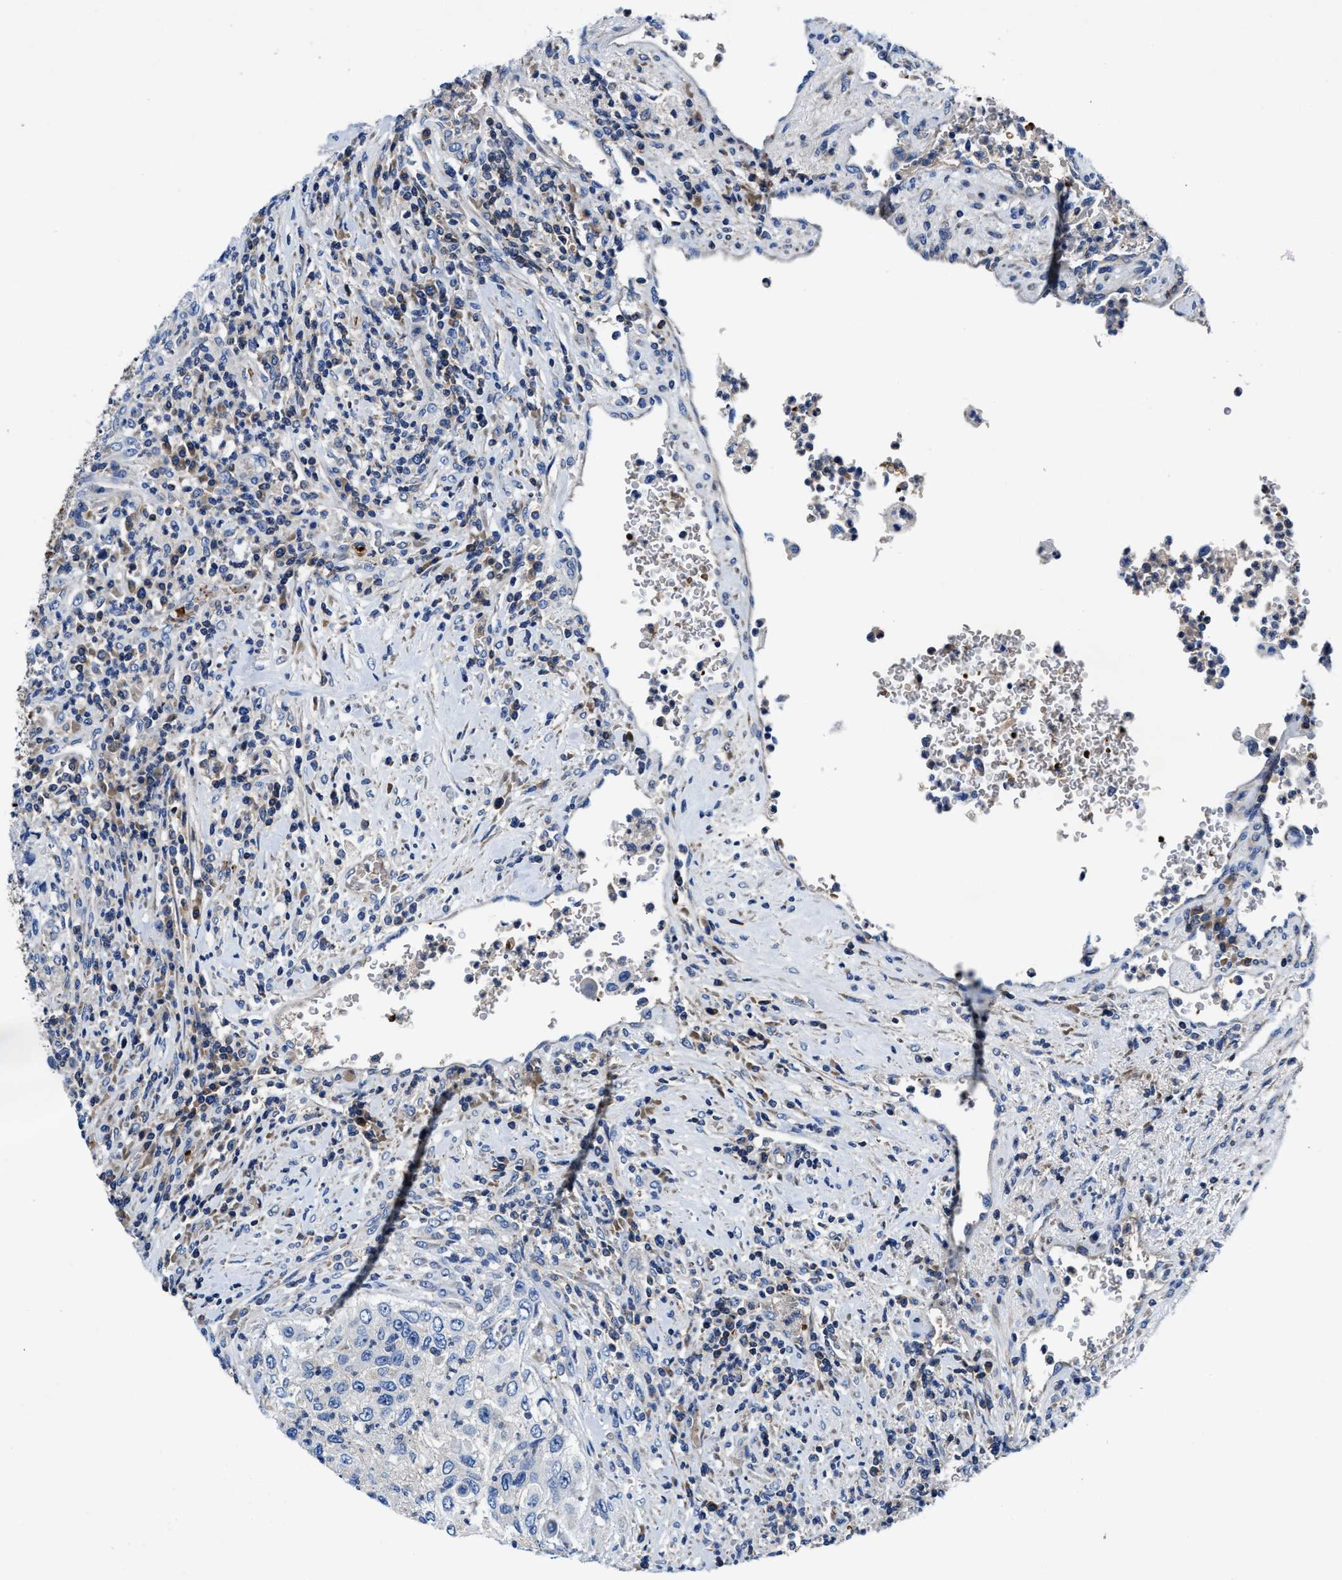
{"staining": {"intensity": "negative", "quantity": "none", "location": "none"}, "tissue": "urothelial cancer", "cell_type": "Tumor cells", "image_type": "cancer", "snomed": [{"axis": "morphology", "description": "Urothelial carcinoma, High grade"}, {"axis": "topography", "description": "Urinary bladder"}], "caption": "Immunohistochemistry (IHC) photomicrograph of neoplastic tissue: high-grade urothelial carcinoma stained with DAB demonstrates no significant protein positivity in tumor cells.", "gene": "PHLPP1", "patient": {"sex": "female", "age": 60}}